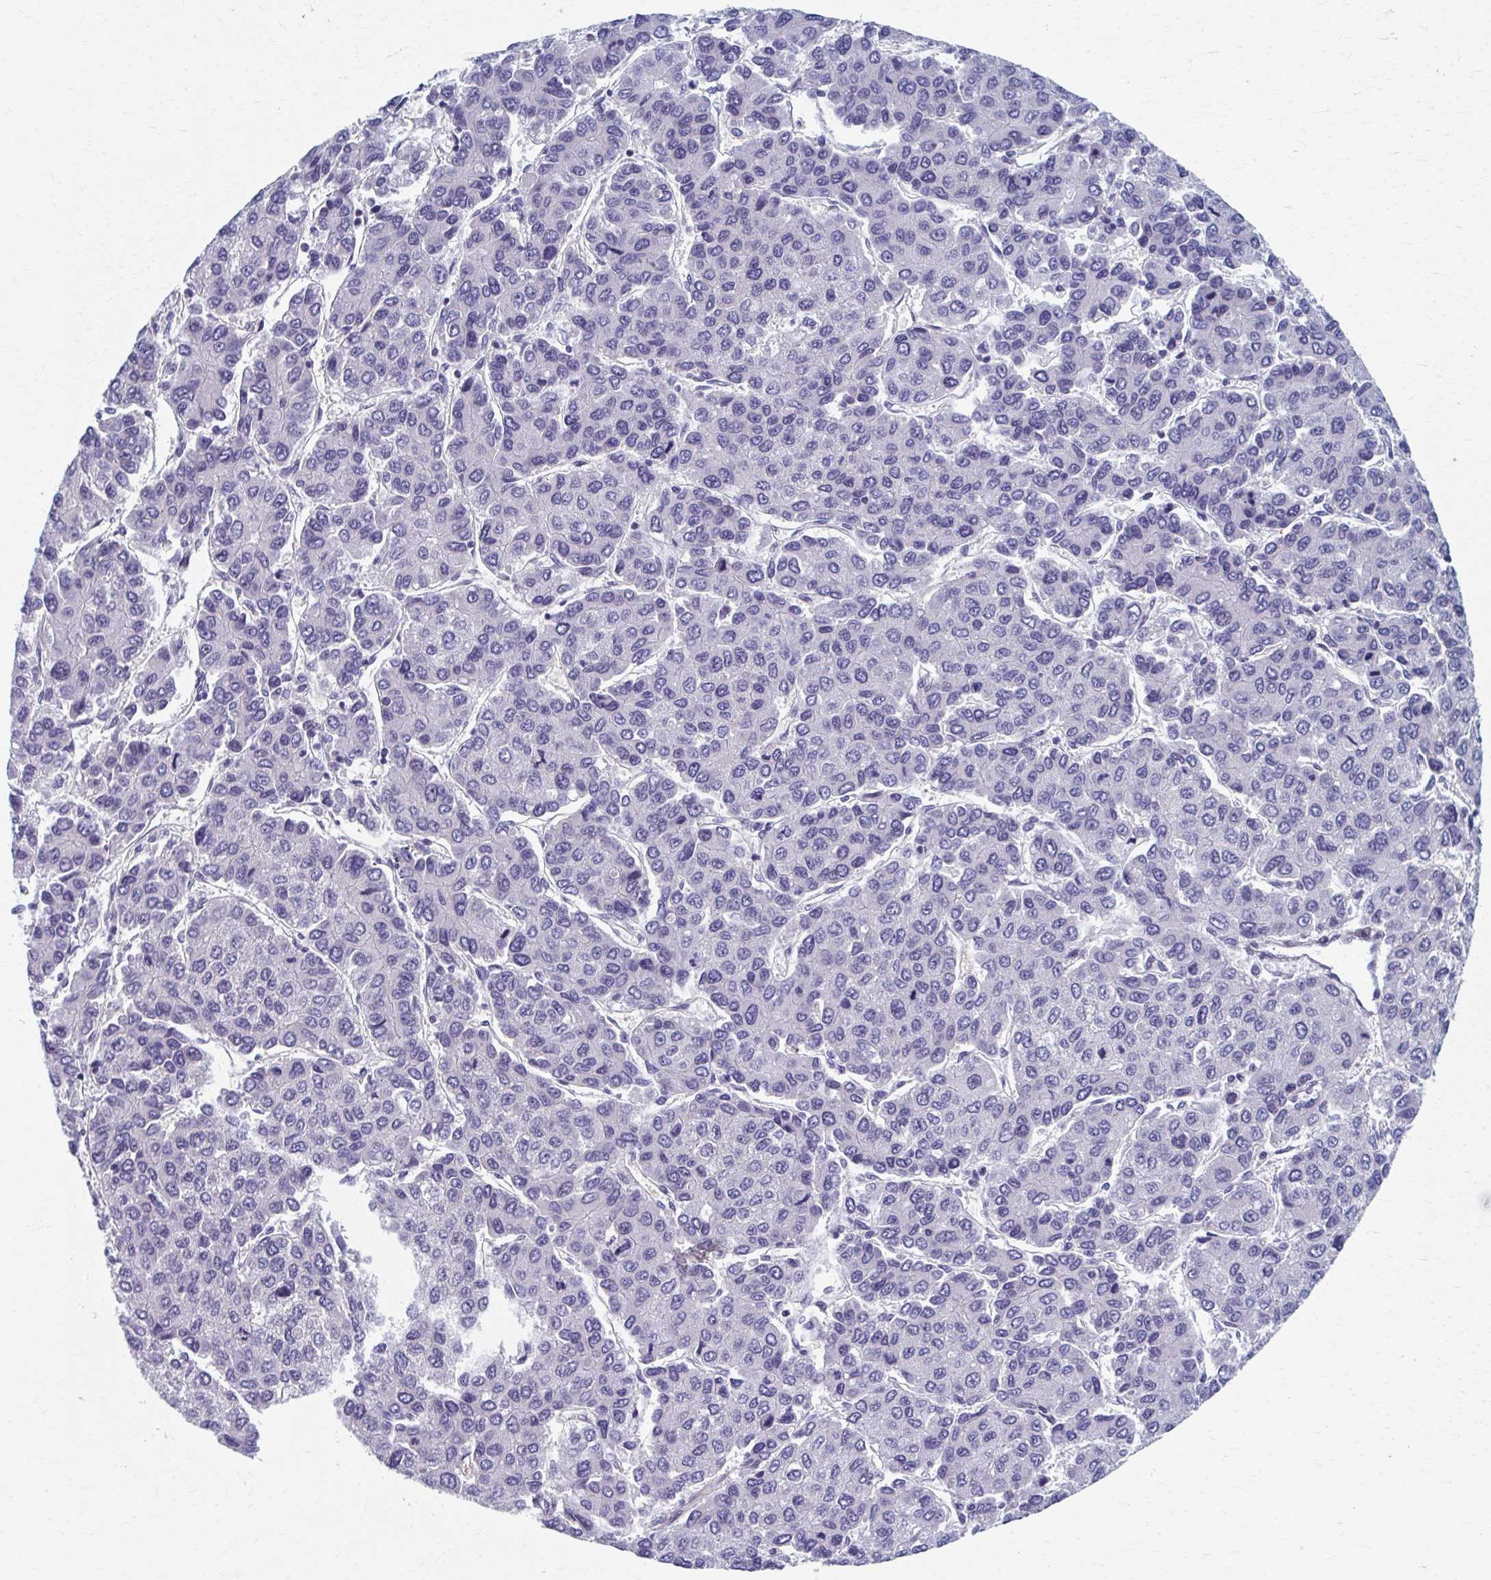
{"staining": {"intensity": "negative", "quantity": "none", "location": "none"}, "tissue": "liver cancer", "cell_type": "Tumor cells", "image_type": "cancer", "snomed": [{"axis": "morphology", "description": "Carcinoma, Hepatocellular, NOS"}, {"axis": "topography", "description": "Liver"}], "caption": "A histopathology image of liver cancer (hepatocellular carcinoma) stained for a protein demonstrates no brown staining in tumor cells.", "gene": "ABHD16B", "patient": {"sex": "female", "age": 66}}